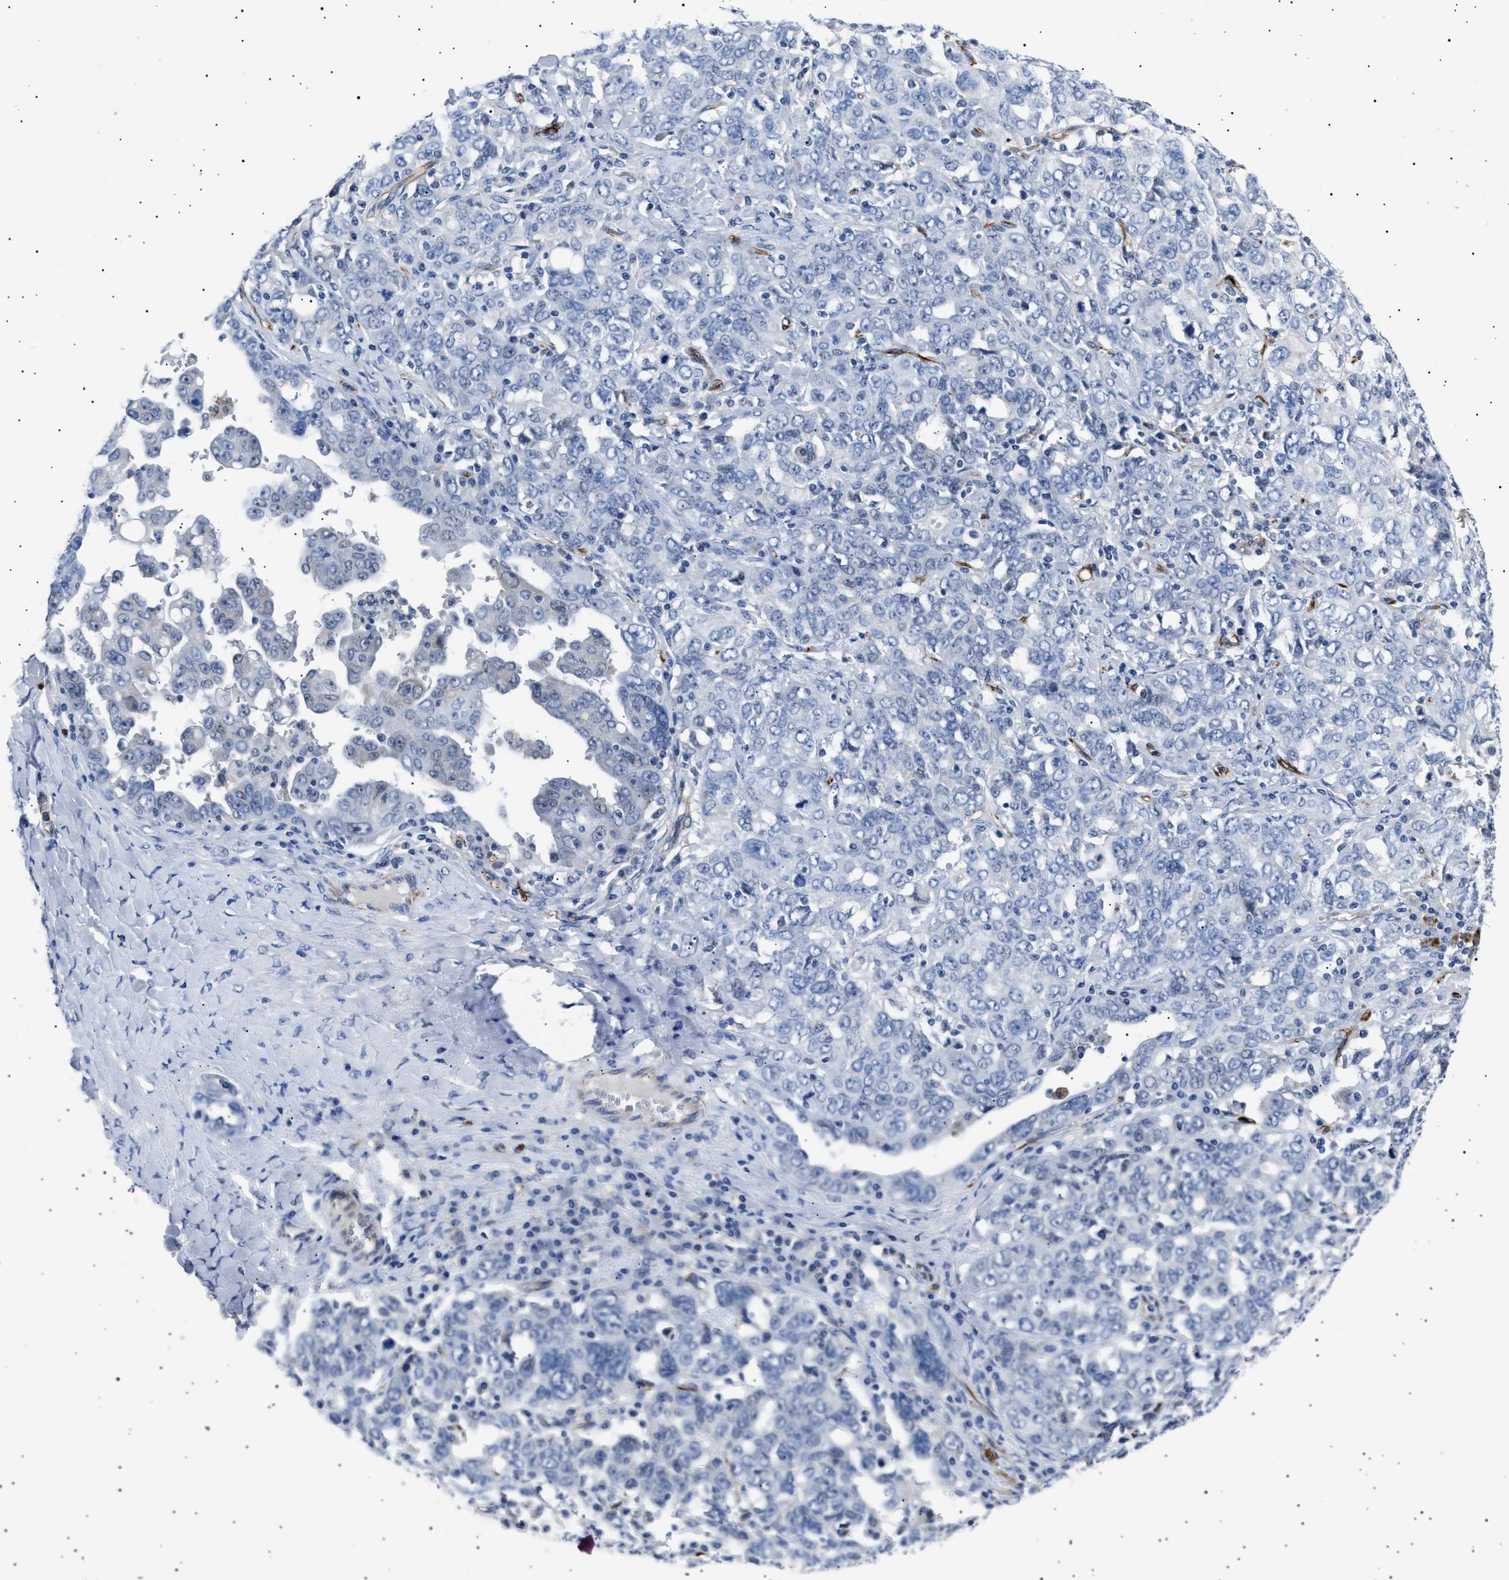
{"staining": {"intensity": "negative", "quantity": "none", "location": "none"}, "tissue": "ovarian cancer", "cell_type": "Tumor cells", "image_type": "cancer", "snomed": [{"axis": "morphology", "description": "Carcinoma, endometroid"}, {"axis": "topography", "description": "Ovary"}], "caption": "Tumor cells show no significant staining in ovarian cancer.", "gene": "OLFML2A", "patient": {"sex": "female", "age": 62}}